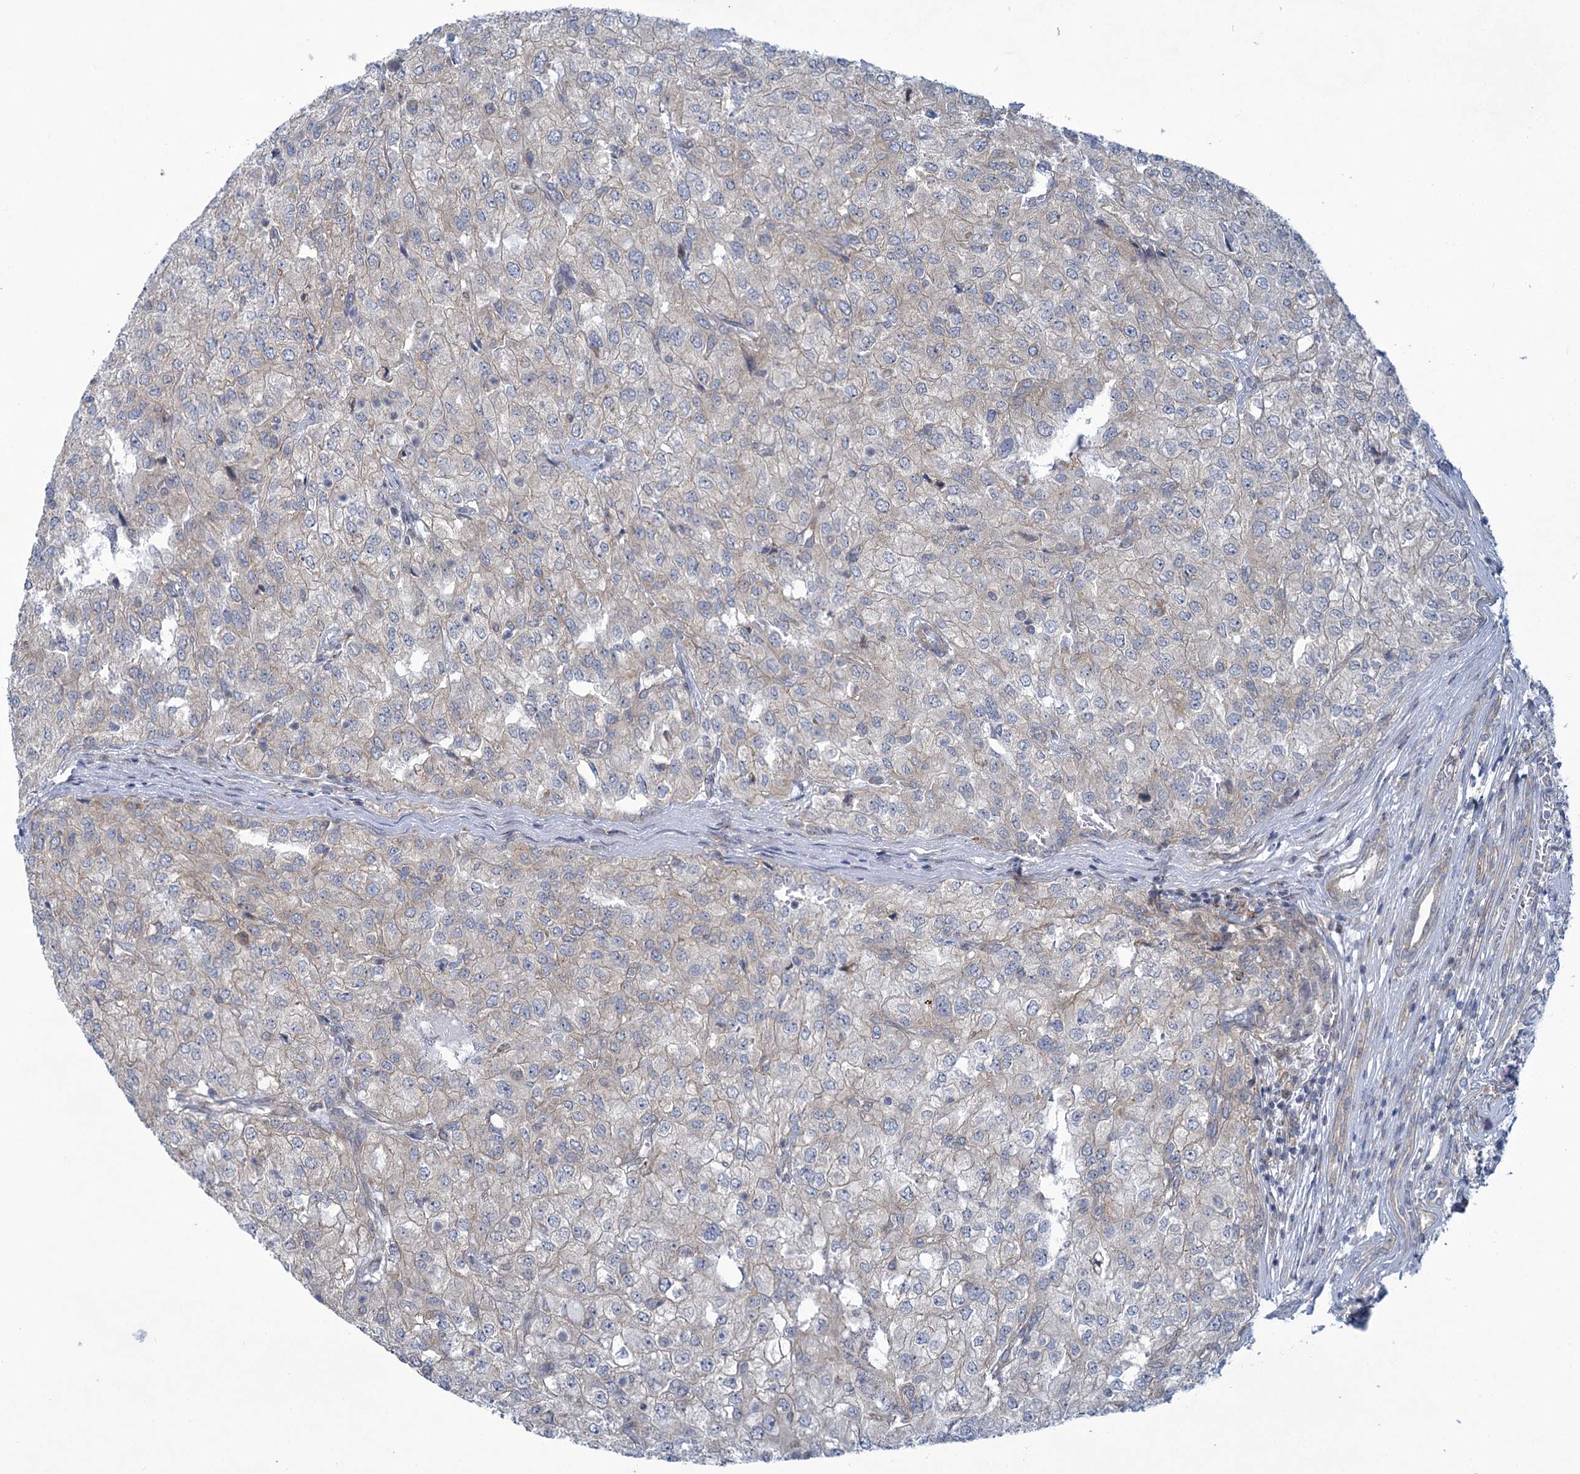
{"staining": {"intensity": "negative", "quantity": "none", "location": "none"}, "tissue": "renal cancer", "cell_type": "Tumor cells", "image_type": "cancer", "snomed": [{"axis": "morphology", "description": "Adenocarcinoma, NOS"}, {"axis": "topography", "description": "Kidney"}], "caption": "A photomicrograph of renal adenocarcinoma stained for a protein exhibits no brown staining in tumor cells.", "gene": "MBLAC2", "patient": {"sex": "female", "age": 54}}